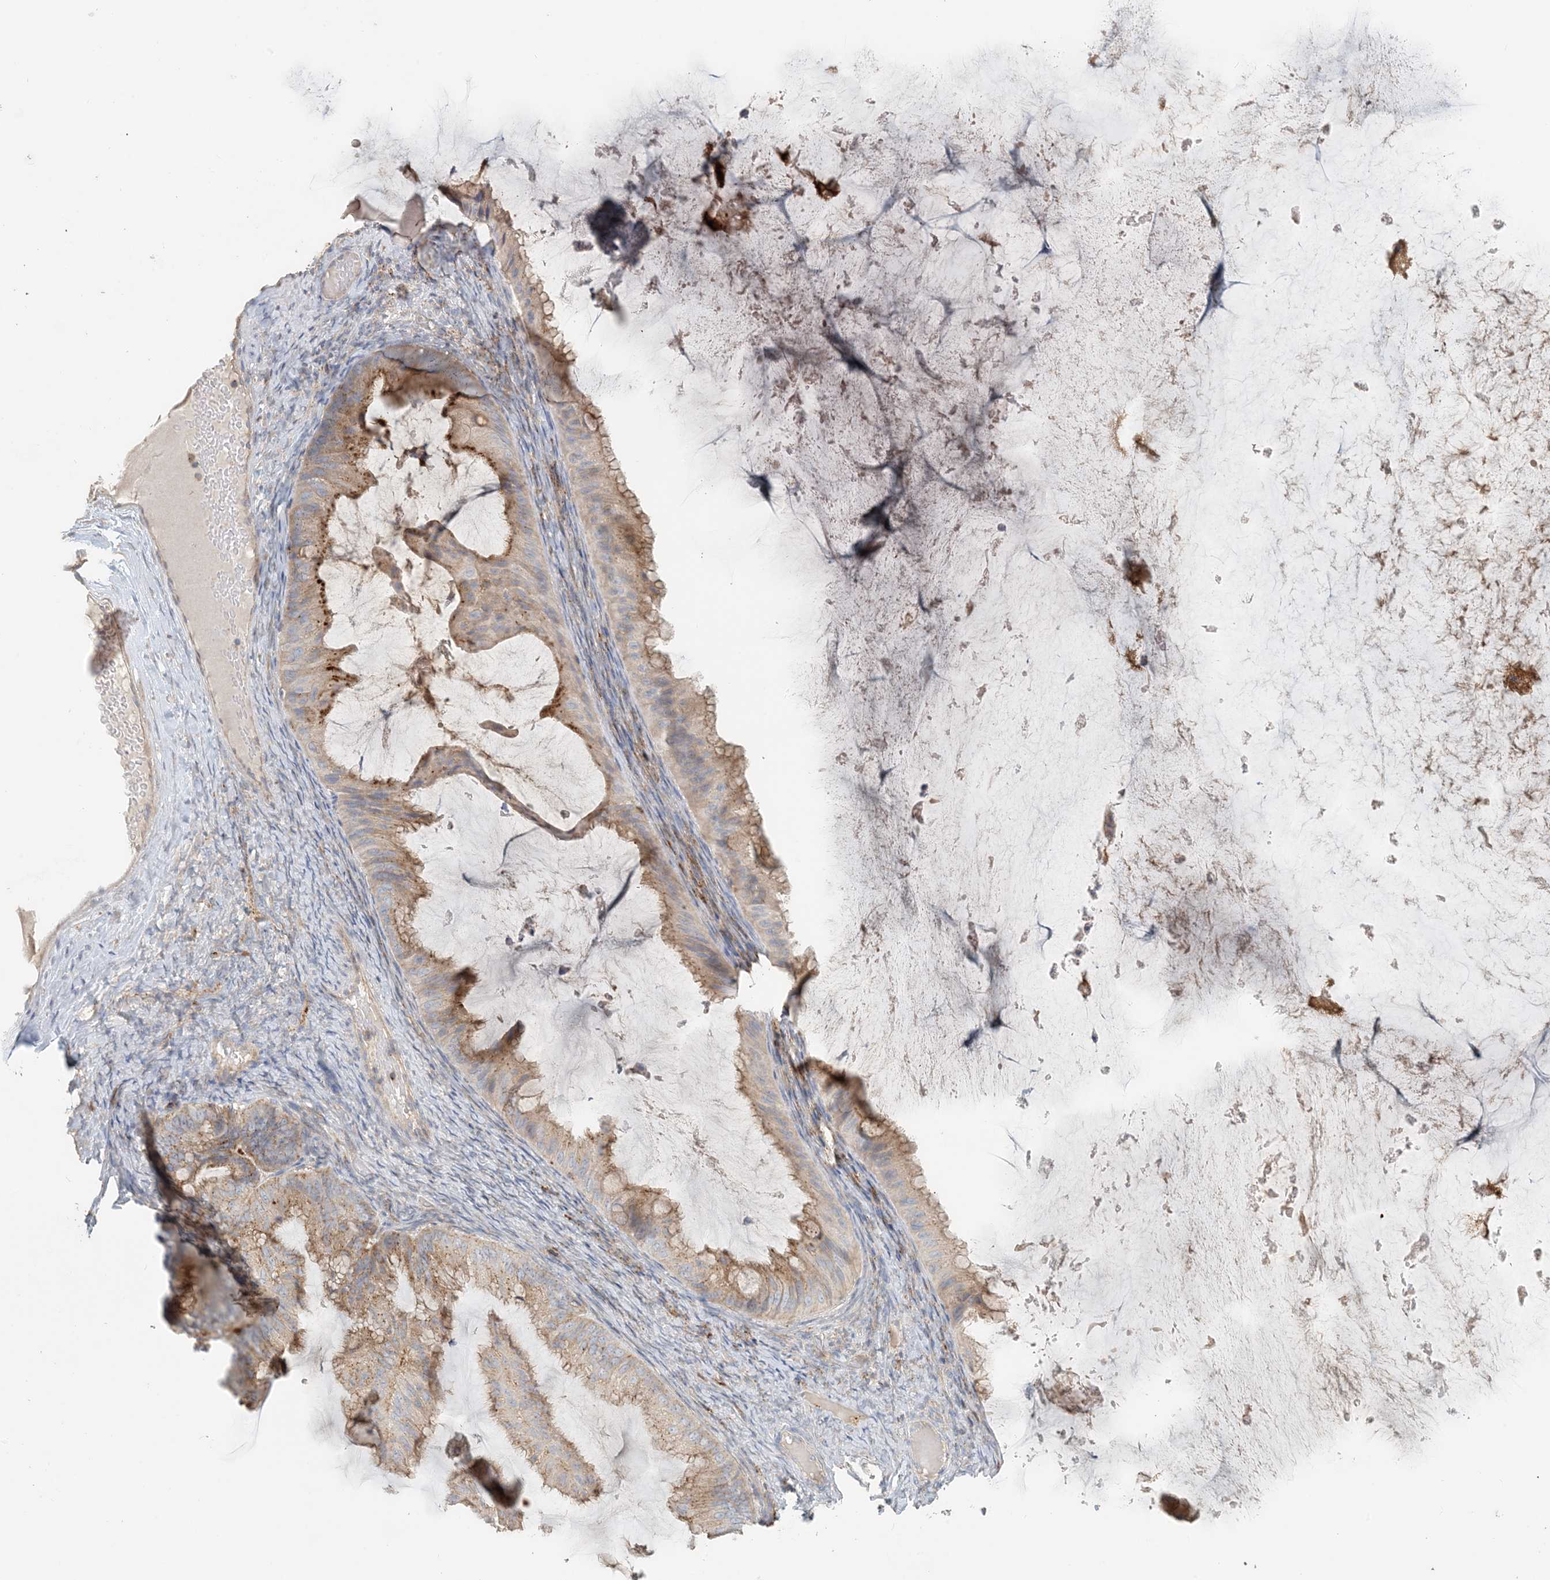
{"staining": {"intensity": "moderate", "quantity": ">75%", "location": "cytoplasmic/membranous"}, "tissue": "ovarian cancer", "cell_type": "Tumor cells", "image_type": "cancer", "snomed": [{"axis": "morphology", "description": "Cystadenocarcinoma, mucinous, NOS"}, {"axis": "topography", "description": "Ovary"}], "caption": "An image showing moderate cytoplasmic/membranous expression in about >75% of tumor cells in ovarian cancer, as visualized by brown immunohistochemical staining.", "gene": "SPPL2A", "patient": {"sex": "female", "age": 61}}